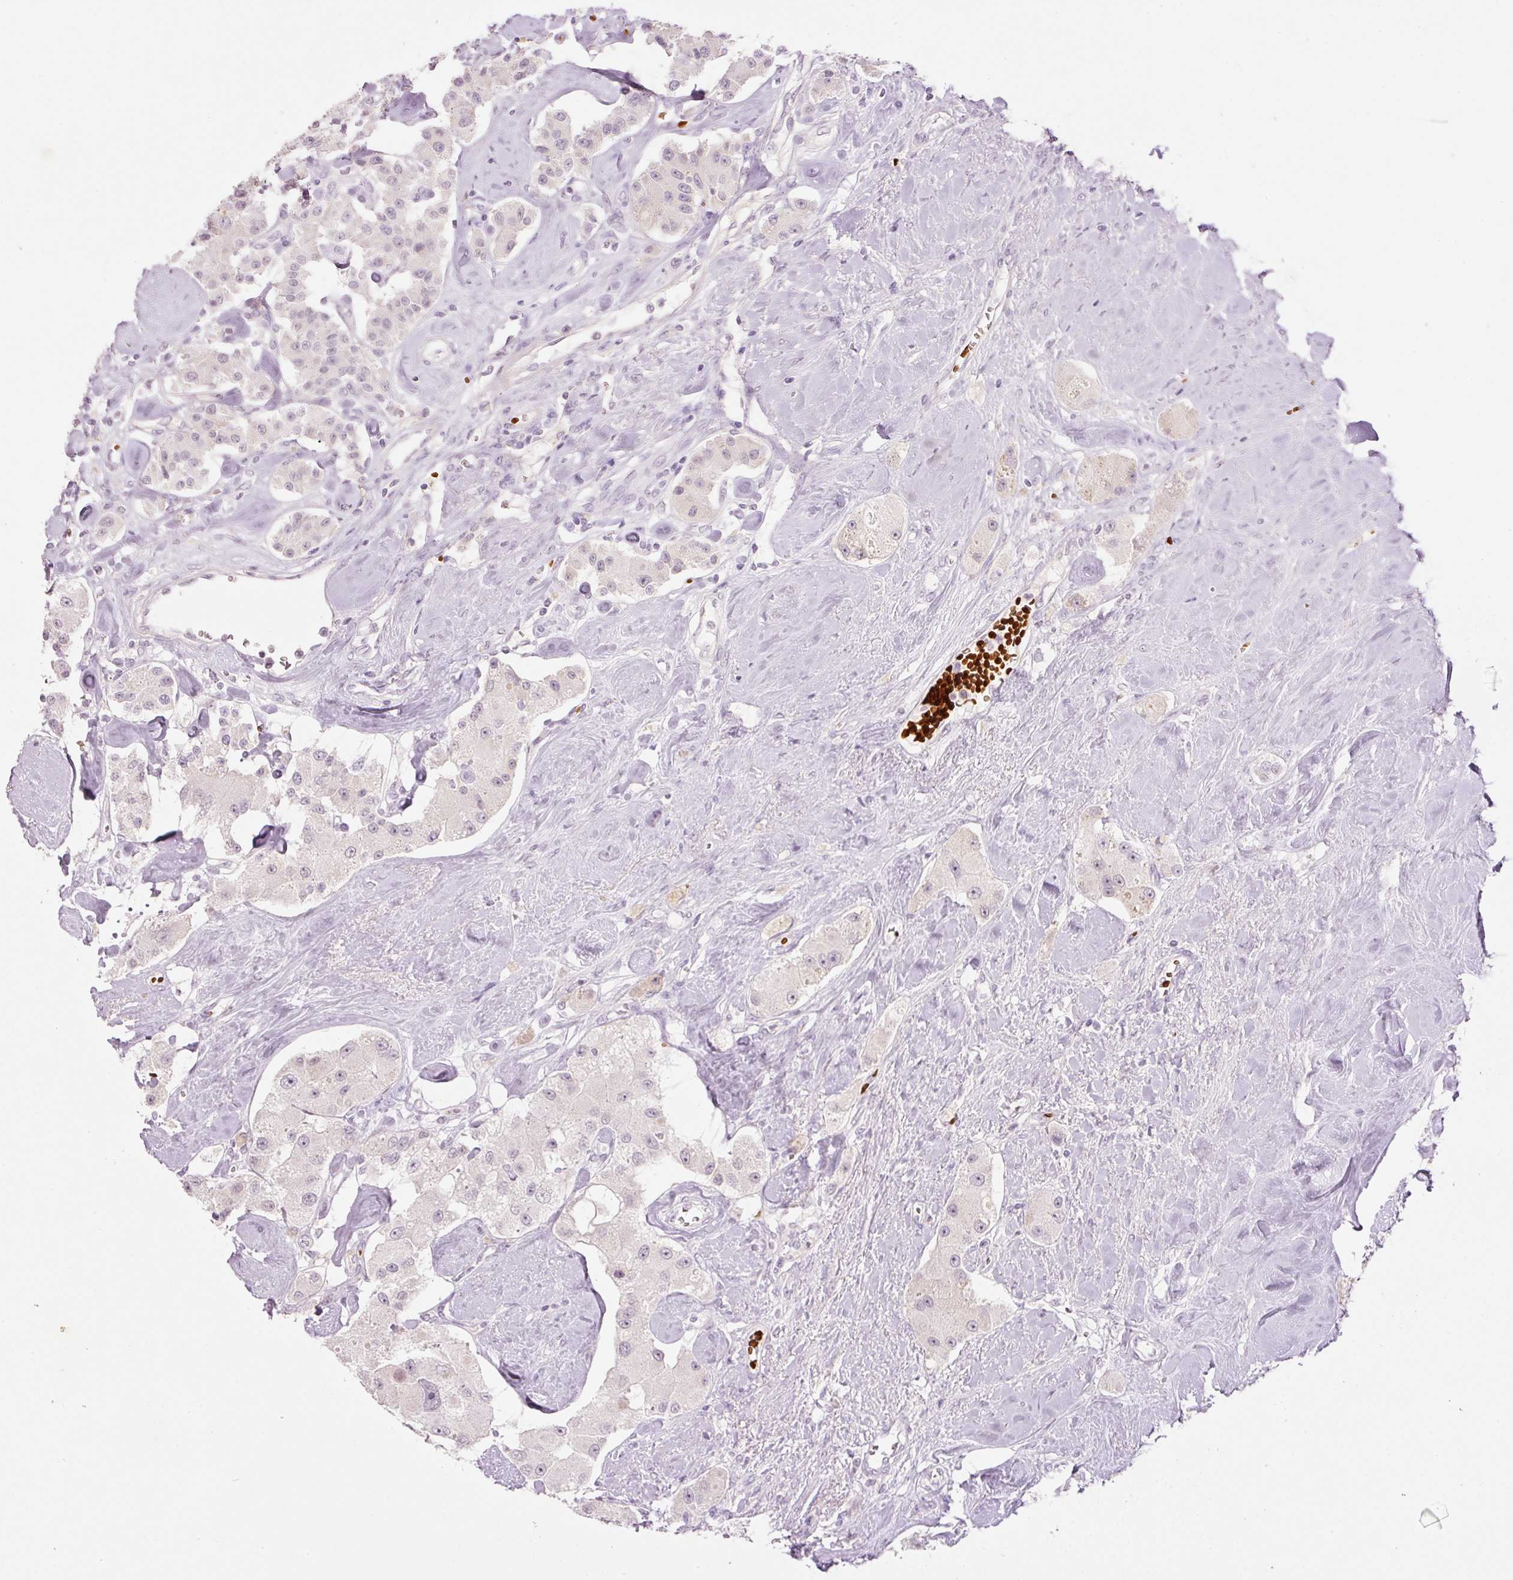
{"staining": {"intensity": "negative", "quantity": "none", "location": "none"}, "tissue": "carcinoid", "cell_type": "Tumor cells", "image_type": "cancer", "snomed": [{"axis": "morphology", "description": "Carcinoid, malignant, NOS"}, {"axis": "topography", "description": "Pancreas"}], "caption": "The immunohistochemistry histopathology image has no significant staining in tumor cells of carcinoid (malignant) tissue.", "gene": "LY6G6D", "patient": {"sex": "male", "age": 41}}